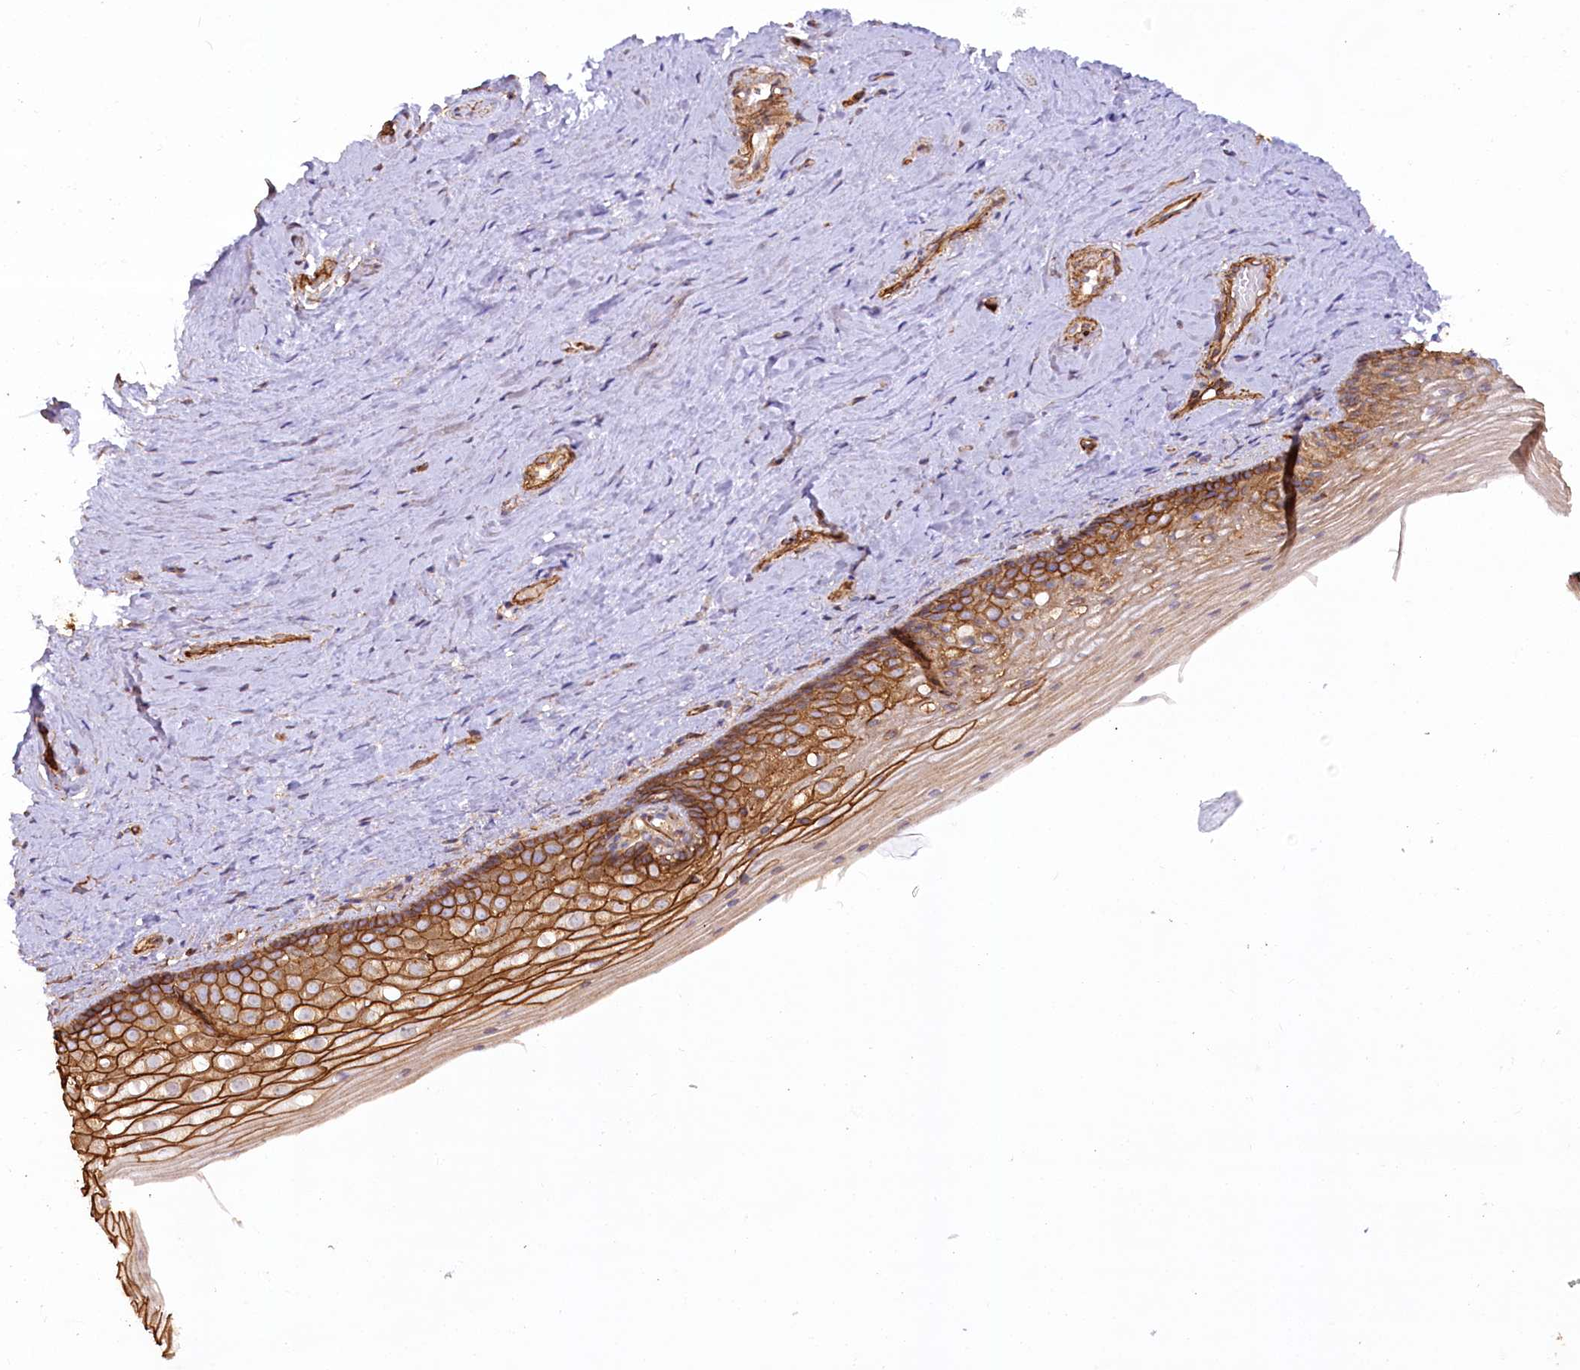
{"staining": {"intensity": "strong", "quantity": ">75%", "location": "cytoplasmic/membranous"}, "tissue": "vagina", "cell_type": "Squamous epithelial cells", "image_type": "normal", "snomed": [{"axis": "morphology", "description": "Normal tissue, NOS"}, {"axis": "topography", "description": "Vagina"}], "caption": "The immunohistochemical stain labels strong cytoplasmic/membranous positivity in squamous epithelial cells of benign vagina.", "gene": "SYNPO2", "patient": {"sex": "female", "age": 46}}